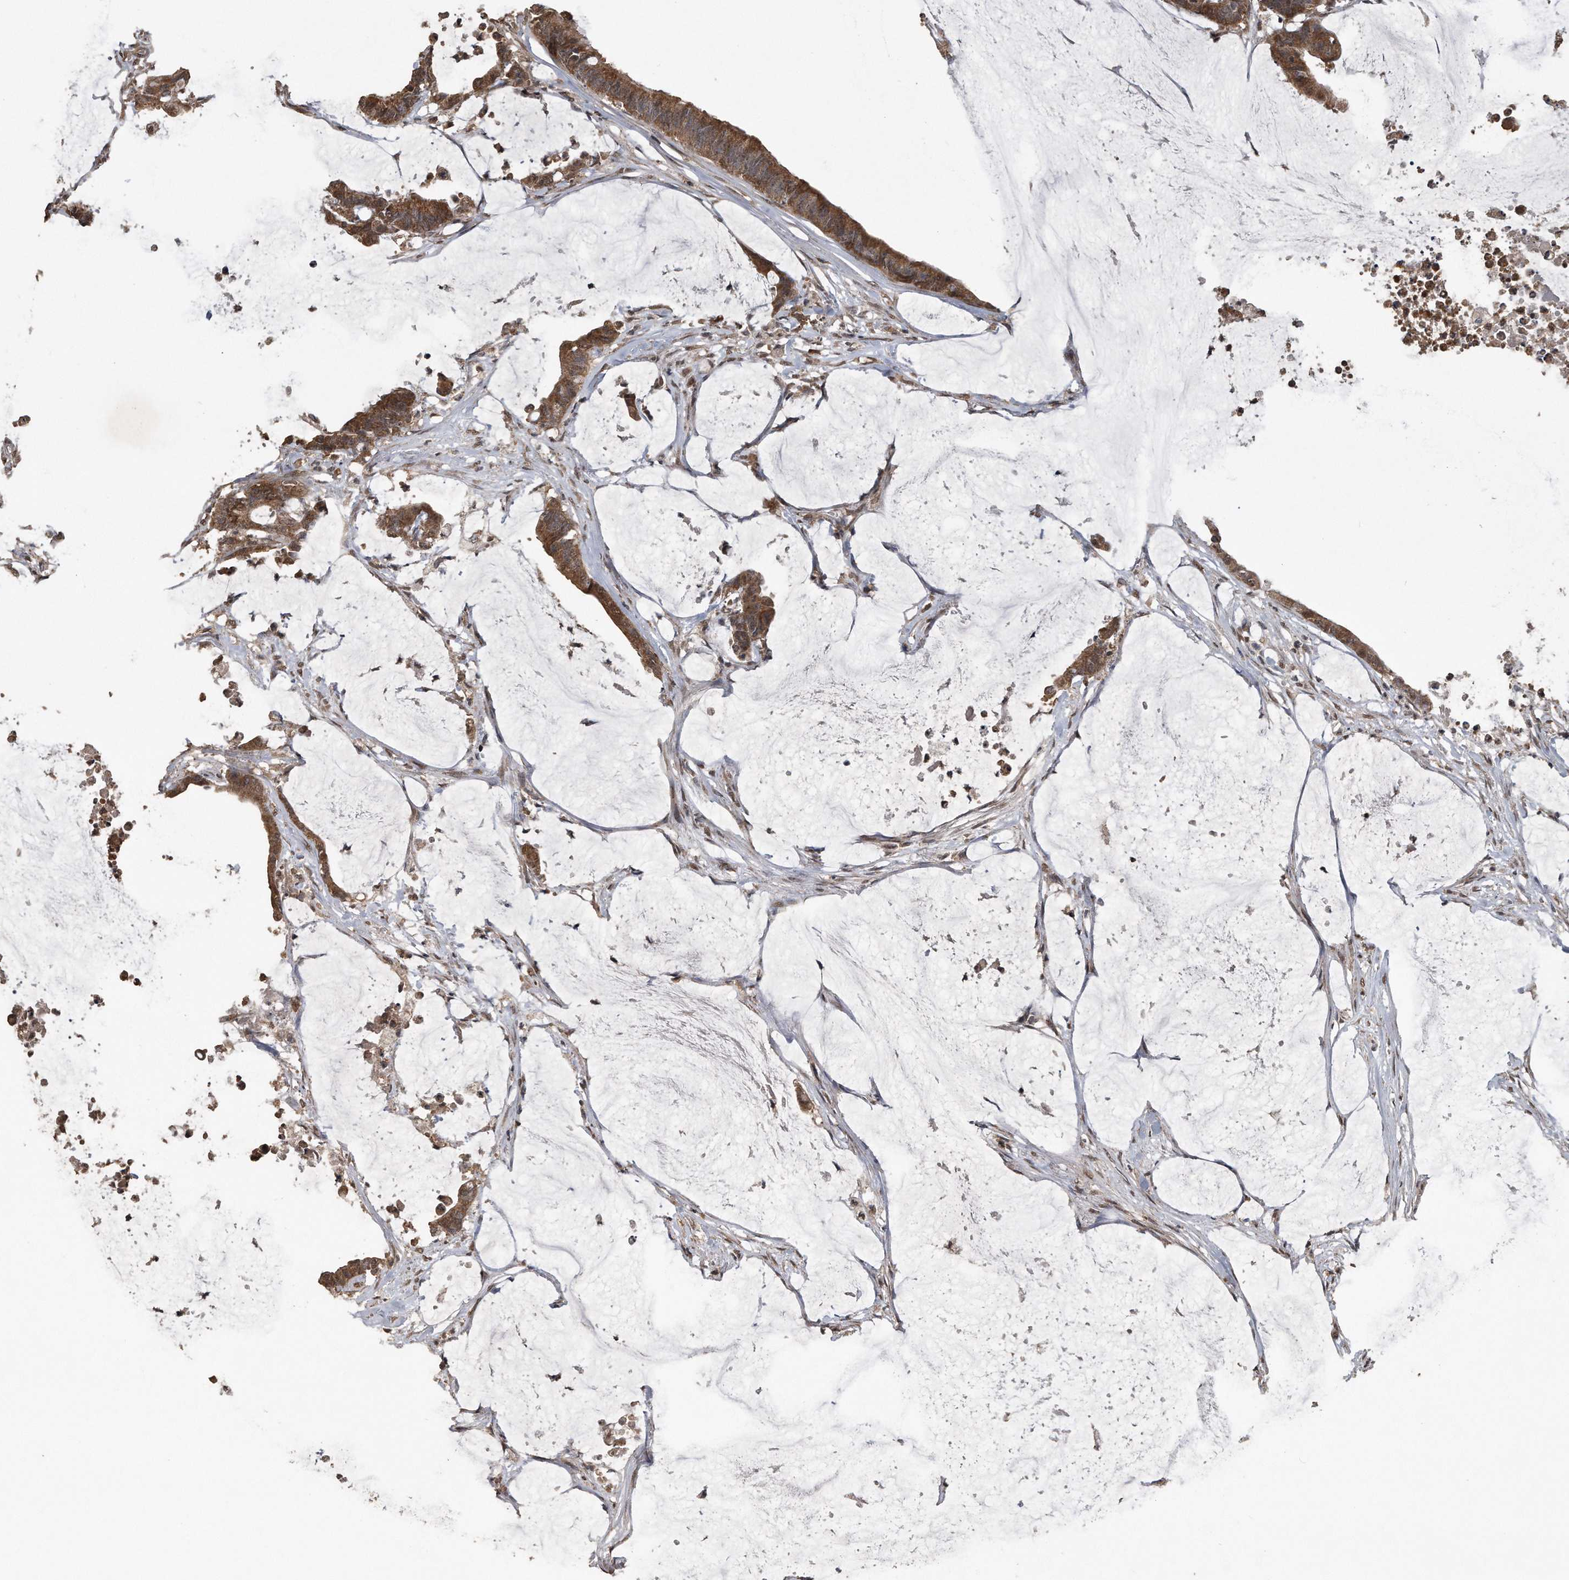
{"staining": {"intensity": "moderate", "quantity": ">75%", "location": "cytoplasmic/membranous"}, "tissue": "colorectal cancer", "cell_type": "Tumor cells", "image_type": "cancer", "snomed": [{"axis": "morphology", "description": "Adenocarcinoma, NOS"}, {"axis": "topography", "description": "Rectum"}], "caption": "Adenocarcinoma (colorectal) was stained to show a protein in brown. There is medium levels of moderate cytoplasmic/membranous staining in approximately >75% of tumor cells. The protein is shown in brown color, while the nuclei are stained blue.", "gene": "CRYZL1", "patient": {"sex": "female", "age": 66}}